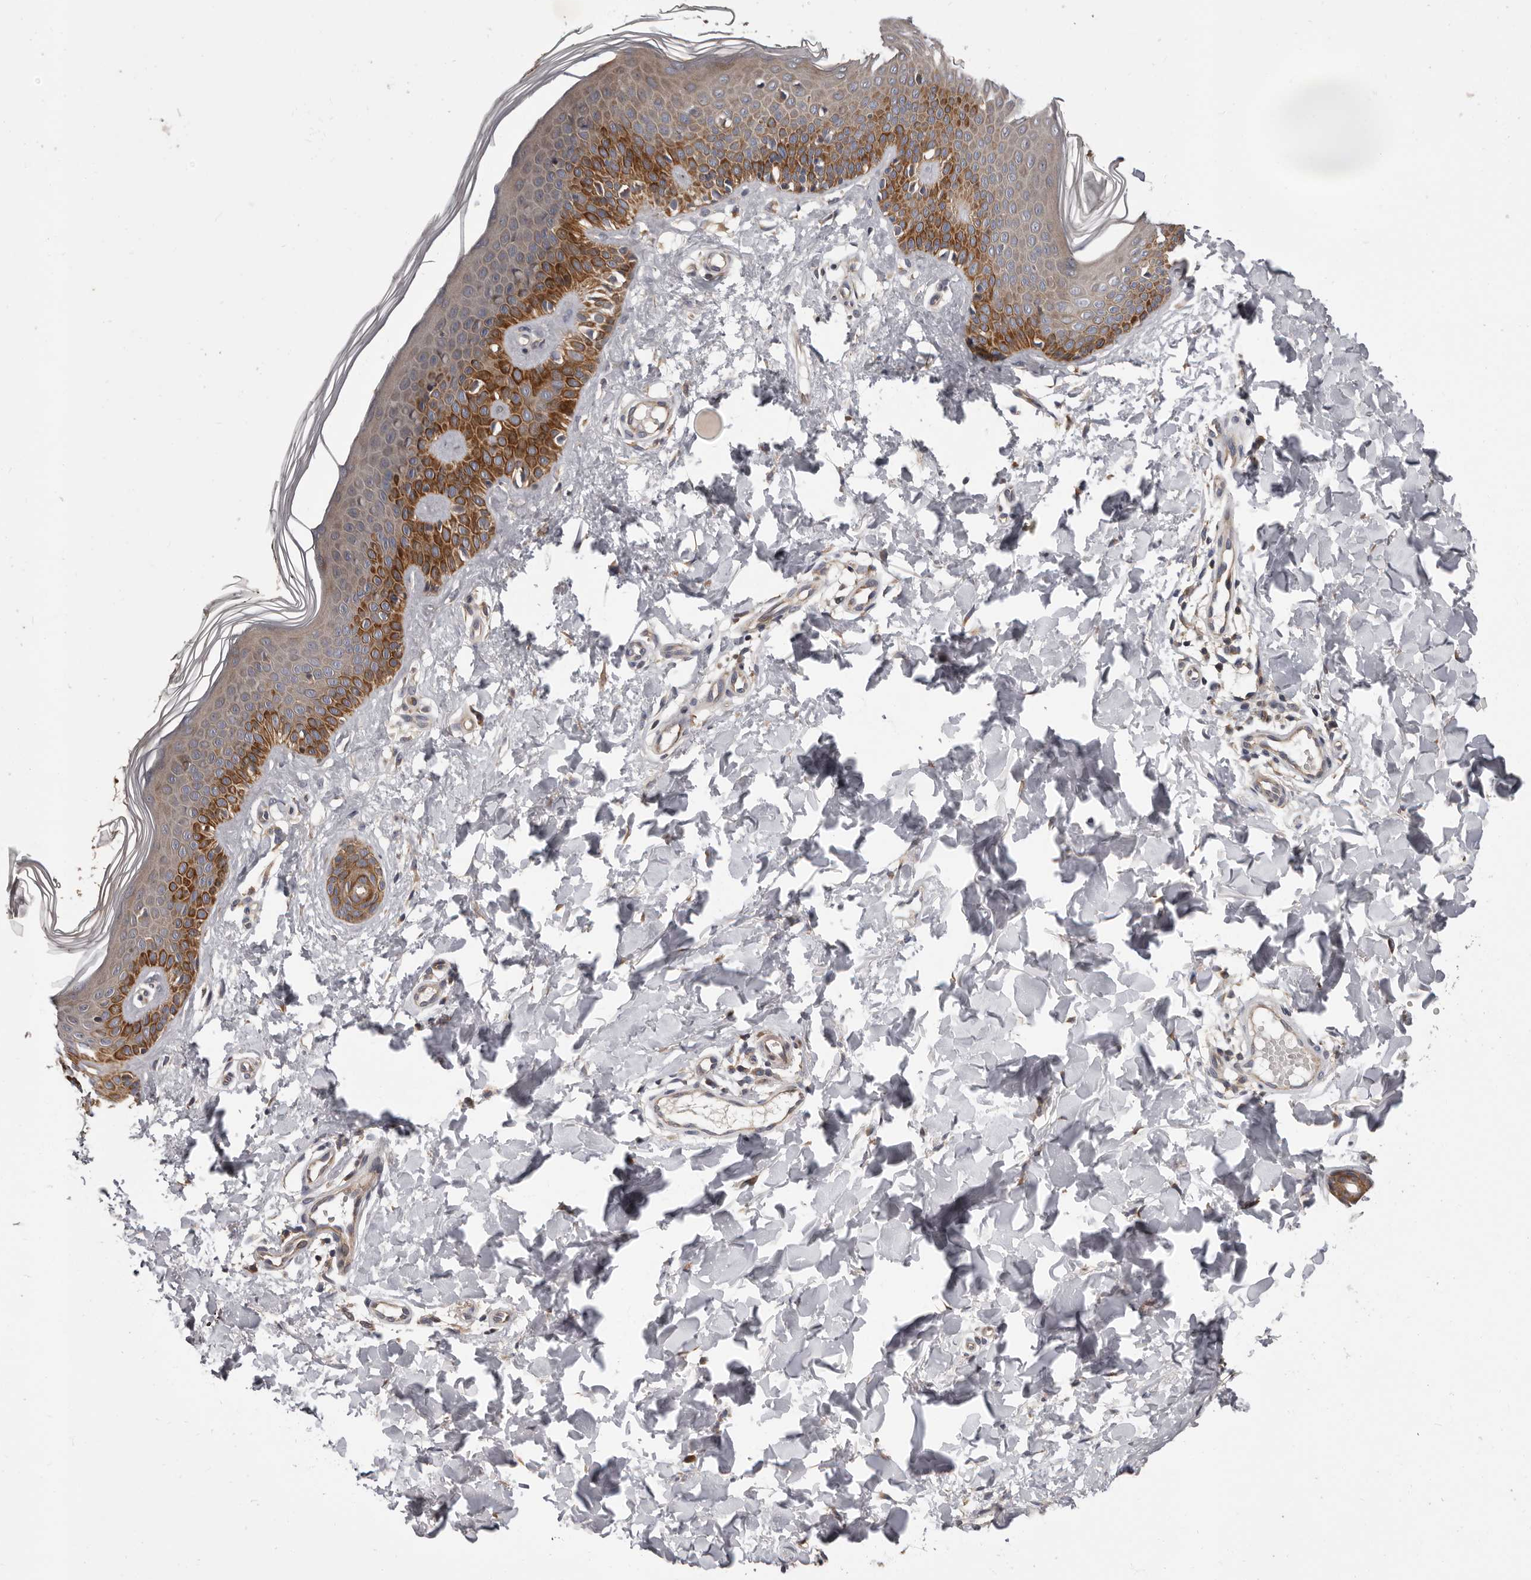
{"staining": {"intensity": "weak", "quantity": ">75%", "location": "cytoplasmic/membranous"}, "tissue": "skin", "cell_type": "Fibroblasts", "image_type": "normal", "snomed": [{"axis": "morphology", "description": "Normal tissue, NOS"}, {"axis": "topography", "description": "Skin"}], "caption": "Skin stained with DAB (3,3'-diaminobenzidine) immunohistochemistry reveals low levels of weak cytoplasmic/membranous staining in about >75% of fibroblasts. Ihc stains the protein of interest in brown and the nuclei are stained blue.", "gene": "VPS37A", "patient": {"sex": "male", "age": 37}}